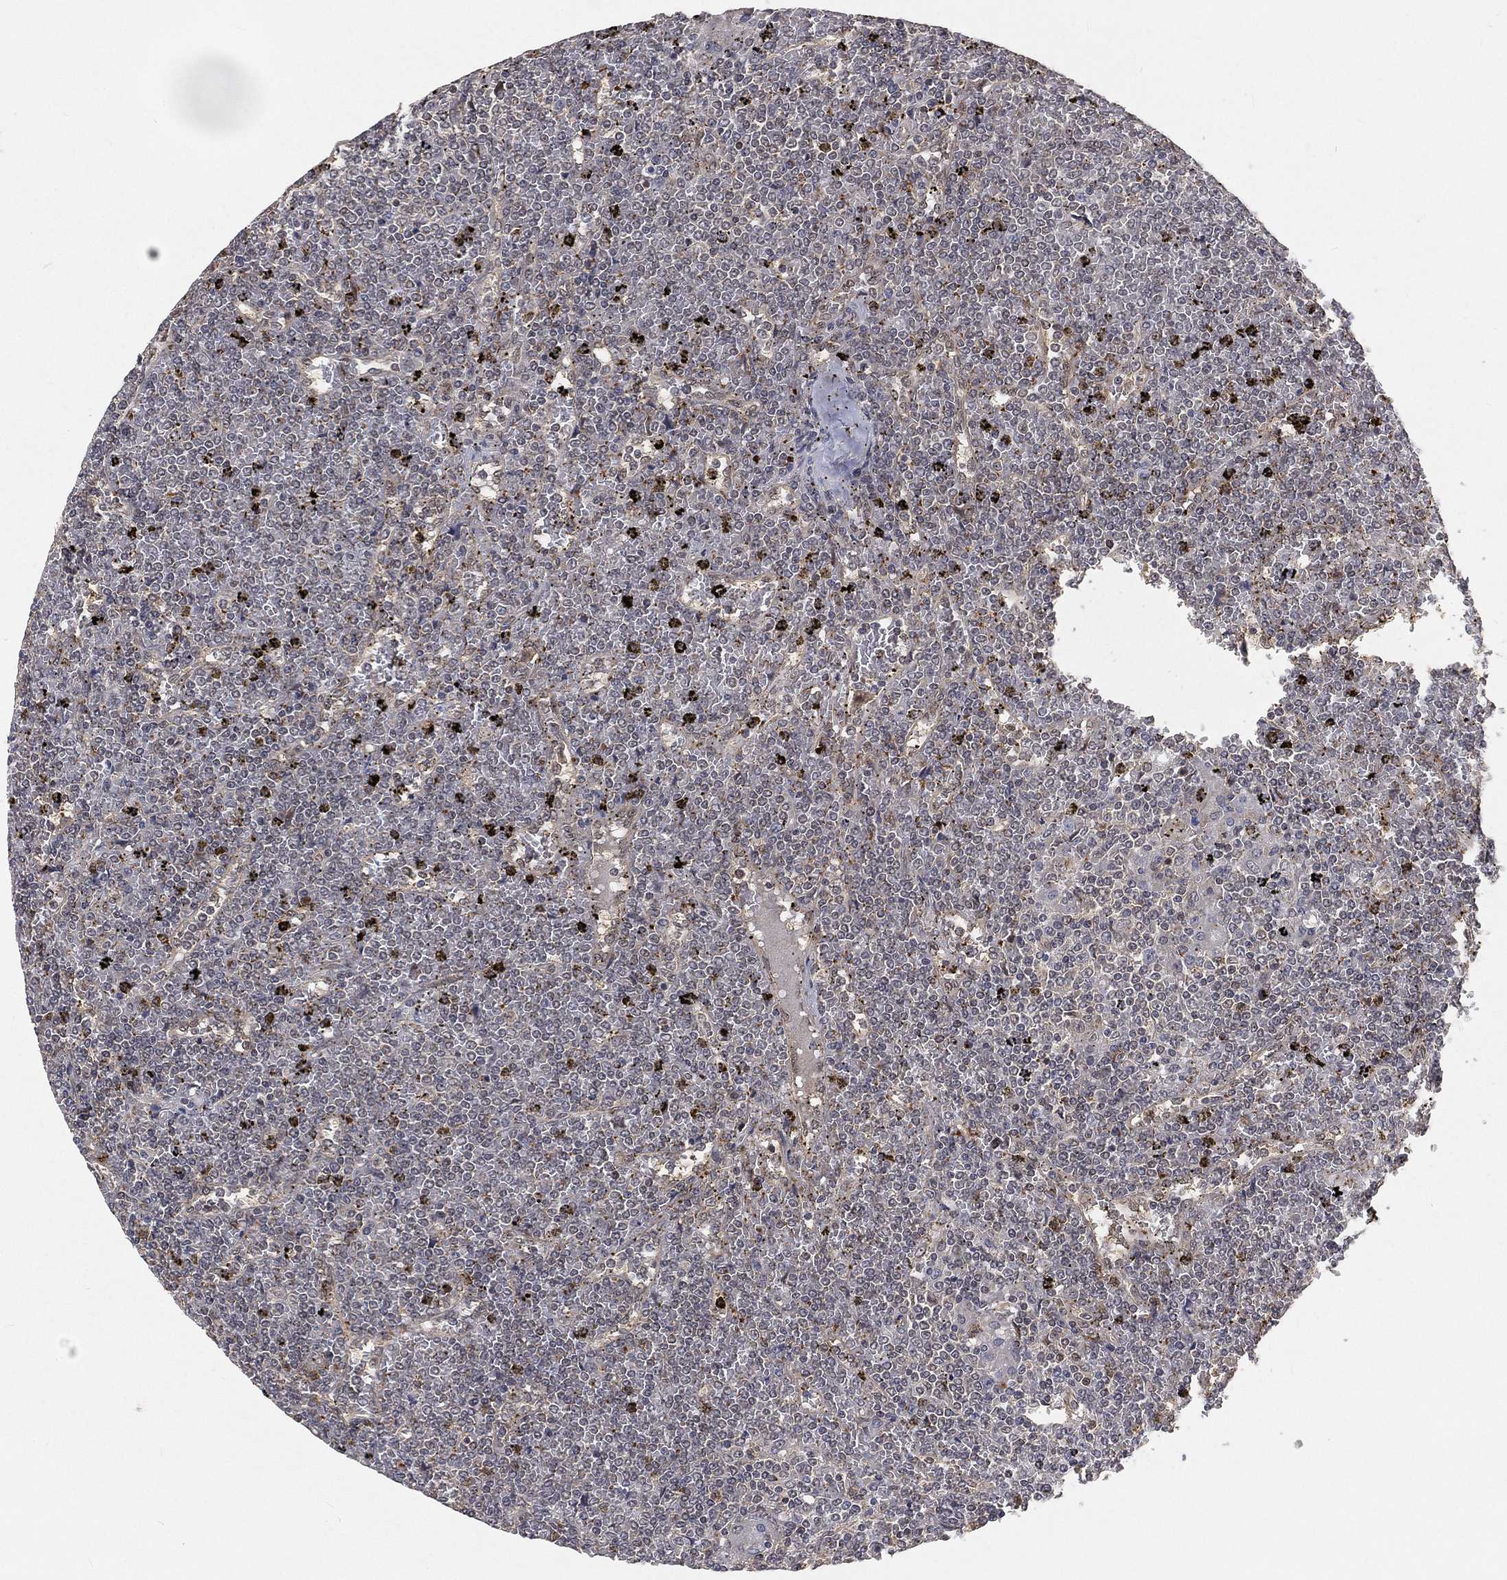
{"staining": {"intensity": "negative", "quantity": "none", "location": "none"}, "tissue": "lymphoma", "cell_type": "Tumor cells", "image_type": "cancer", "snomed": [{"axis": "morphology", "description": "Malignant lymphoma, non-Hodgkin's type, Low grade"}, {"axis": "topography", "description": "Spleen"}], "caption": "This is an immunohistochemistry histopathology image of lymphoma. There is no staining in tumor cells.", "gene": "MAPK1", "patient": {"sex": "female", "age": 19}}